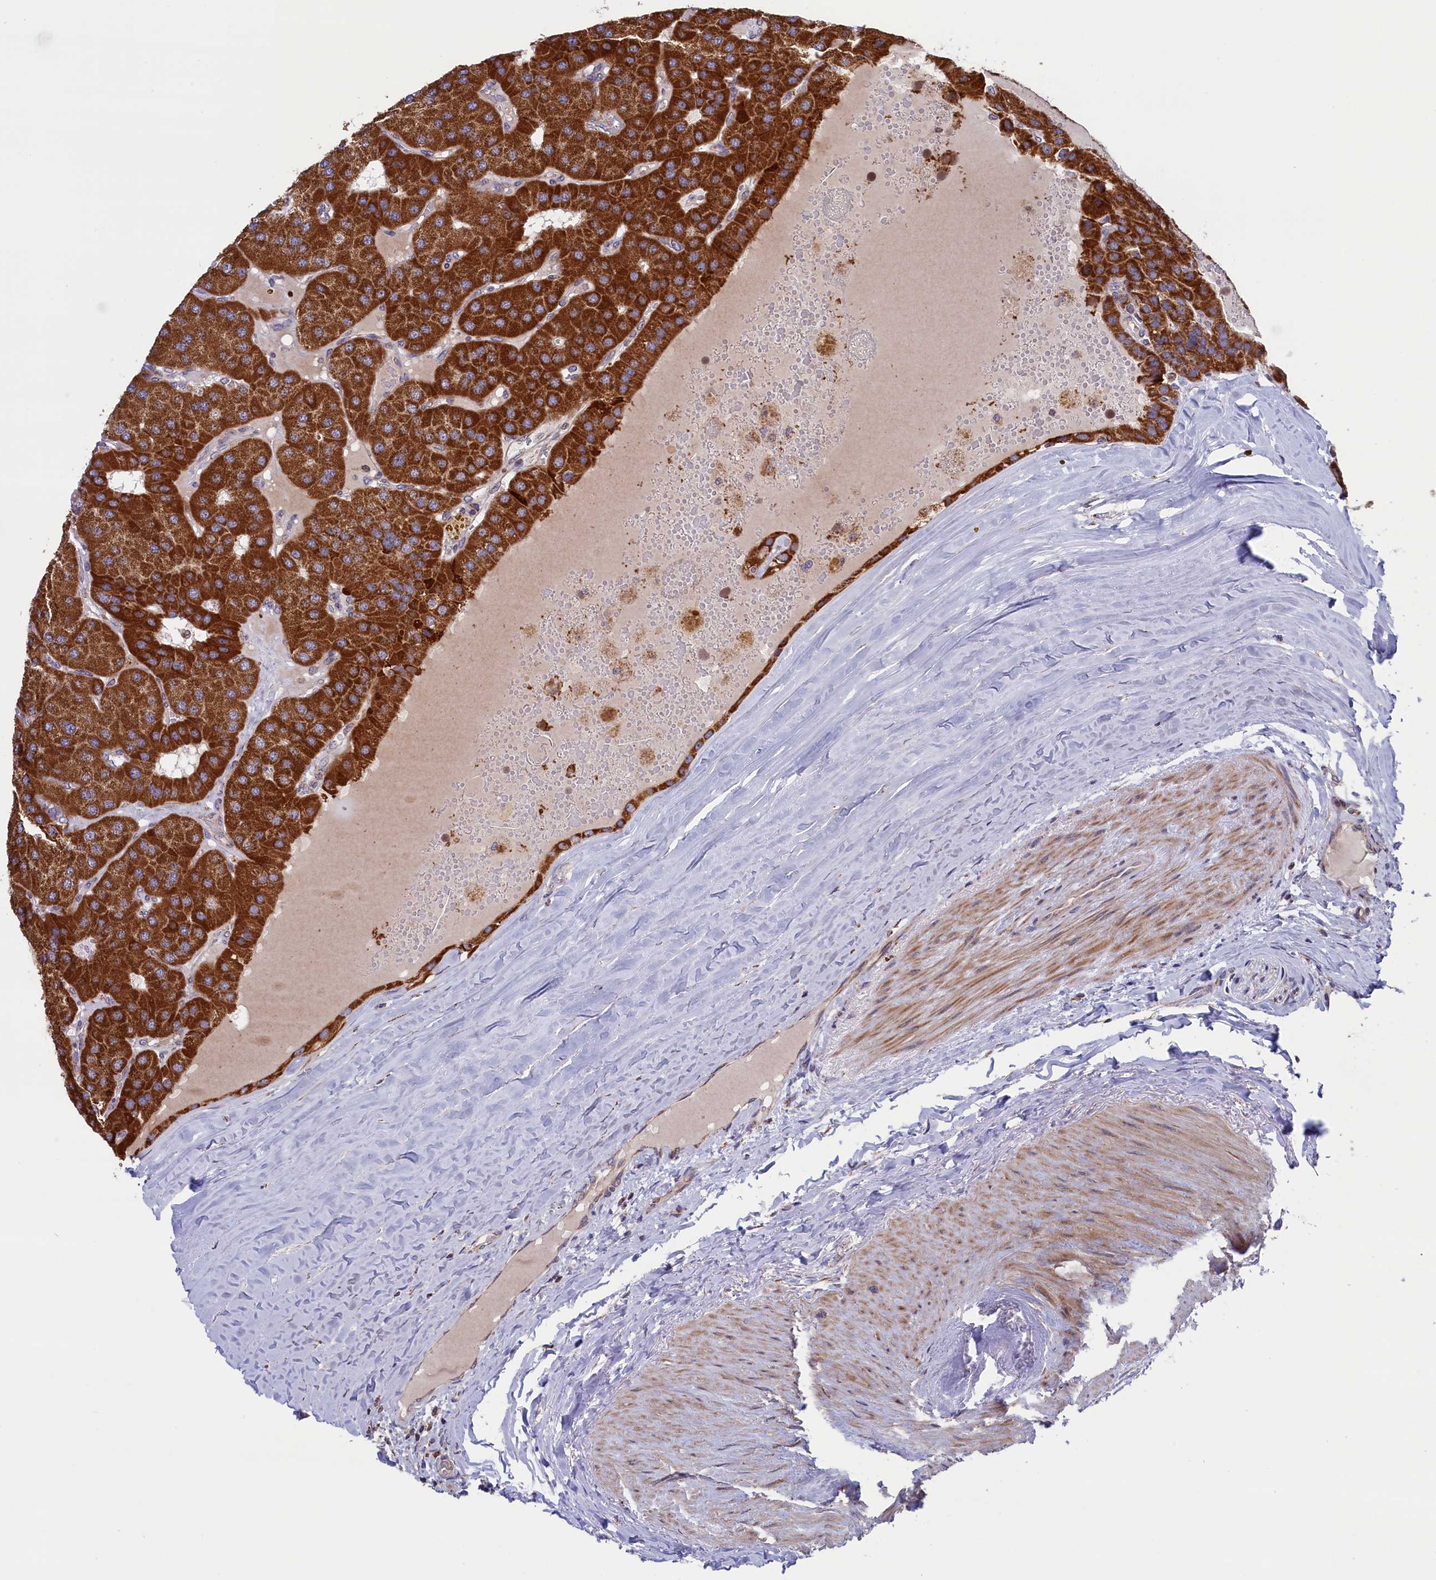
{"staining": {"intensity": "strong", "quantity": ">75%", "location": "cytoplasmic/membranous"}, "tissue": "parathyroid gland", "cell_type": "Glandular cells", "image_type": "normal", "snomed": [{"axis": "morphology", "description": "Normal tissue, NOS"}, {"axis": "morphology", "description": "Adenoma, NOS"}, {"axis": "topography", "description": "Parathyroid gland"}], "caption": "High-magnification brightfield microscopy of benign parathyroid gland stained with DAB (brown) and counterstained with hematoxylin (blue). glandular cells exhibit strong cytoplasmic/membranous expression is identified in approximately>75% of cells. (IHC, brightfield microscopy, high magnification).", "gene": "TIMM44", "patient": {"sex": "female", "age": 86}}